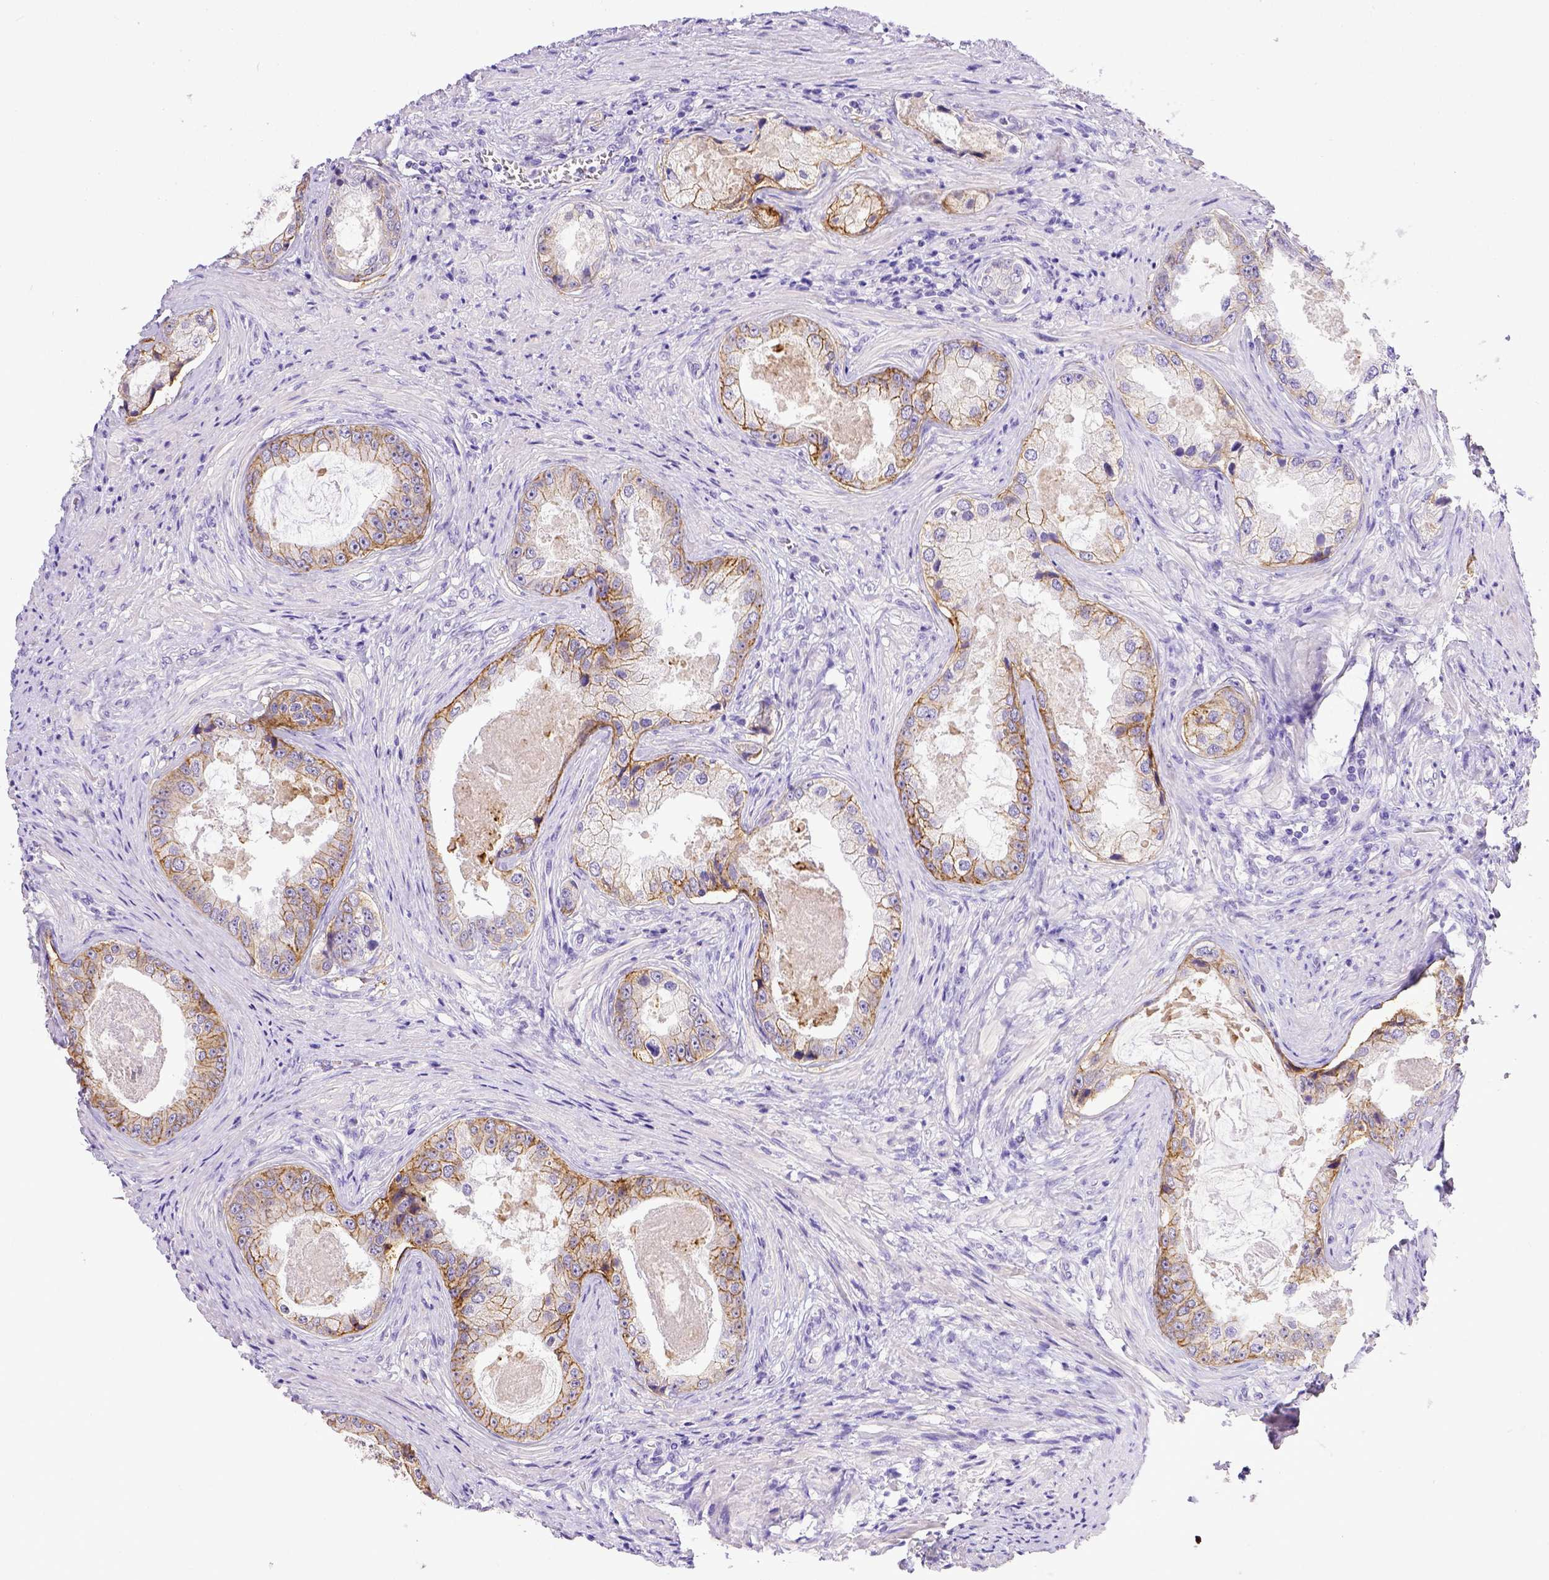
{"staining": {"intensity": "moderate", "quantity": ">75%", "location": "cytoplasmic/membranous"}, "tissue": "prostate cancer", "cell_type": "Tumor cells", "image_type": "cancer", "snomed": [{"axis": "morphology", "description": "Adenocarcinoma, Low grade"}, {"axis": "topography", "description": "Prostate"}], "caption": "Low-grade adenocarcinoma (prostate) stained for a protein reveals moderate cytoplasmic/membranous positivity in tumor cells.", "gene": "BTN1A1", "patient": {"sex": "male", "age": 68}}